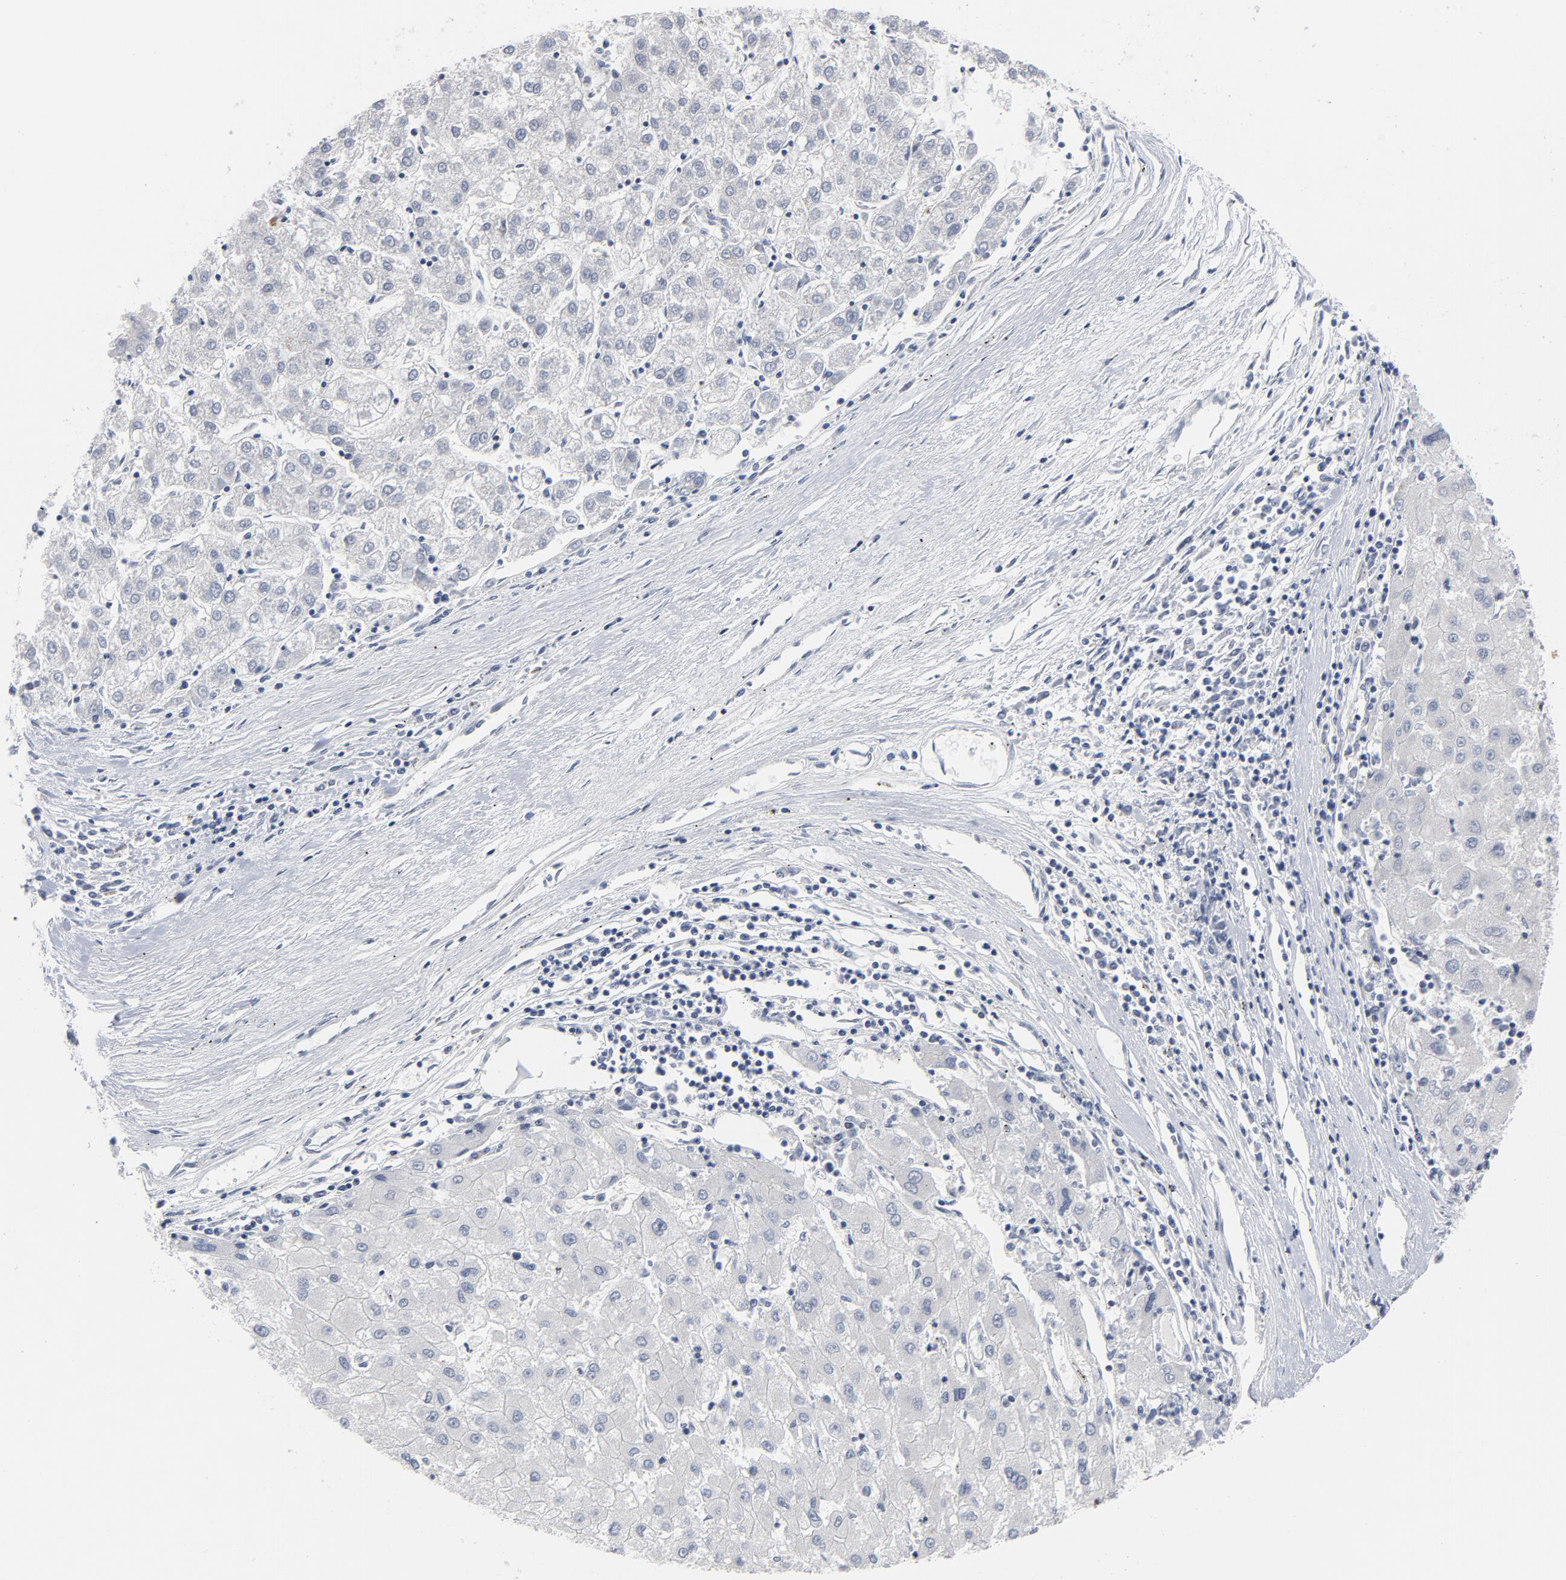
{"staining": {"intensity": "negative", "quantity": "none", "location": "none"}, "tissue": "liver cancer", "cell_type": "Tumor cells", "image_type": "cancer", "snomed": [{"axis": "morphology", "description": "Carcinoma, Hepatocellular, NOS"}, {"axis": "topography", "description": "Liver"}], "caption": "A histopathology image of human liver cancer is negative for staining in tumor cells.", "gene": "GABPA", "patient": {"sex": "male", "age": 72}}